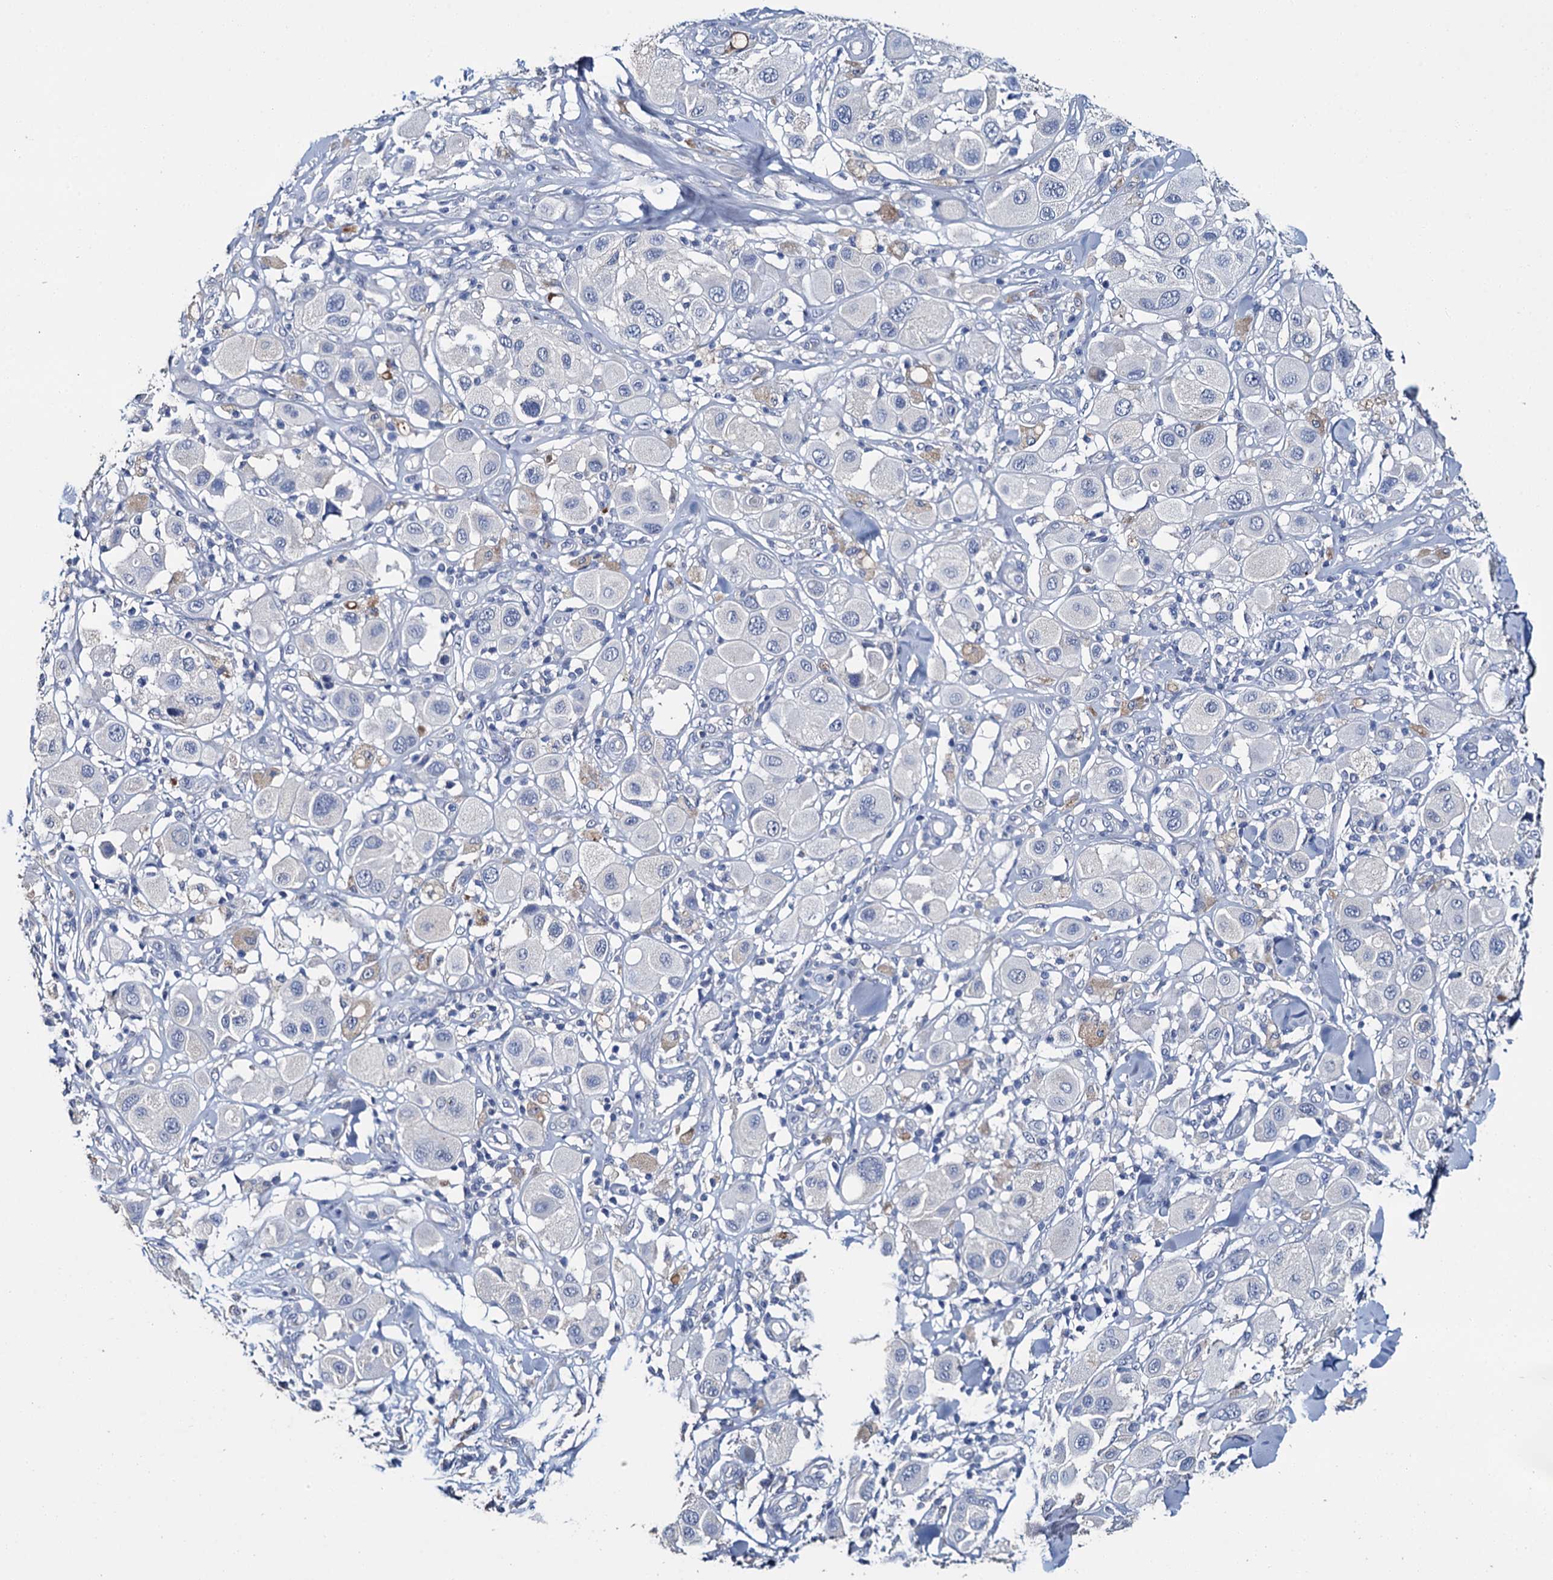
{"staining": {"intensity": "negative", "quantity": "none", "location": "none"}, "tissue": "melanoma", "cell_type": "Tumor cells", "image_type": "cancer", "snomed": [{"axis": "morphology", "description": "Malignant melanoma, Metastatic site"}, {"axis": "topography", "description": "Skin"}], "caption": "Image shows no protein positivity in tumor cells of malignant melanoma (metastatic site) tissue. Brightfield microscopy of immunohistochemistry stained with DAB (brown) and hematoxylin (blue), captured at high magnification.", "gene": "SNCB", "patient": {"sex": "male", "age": 41}}